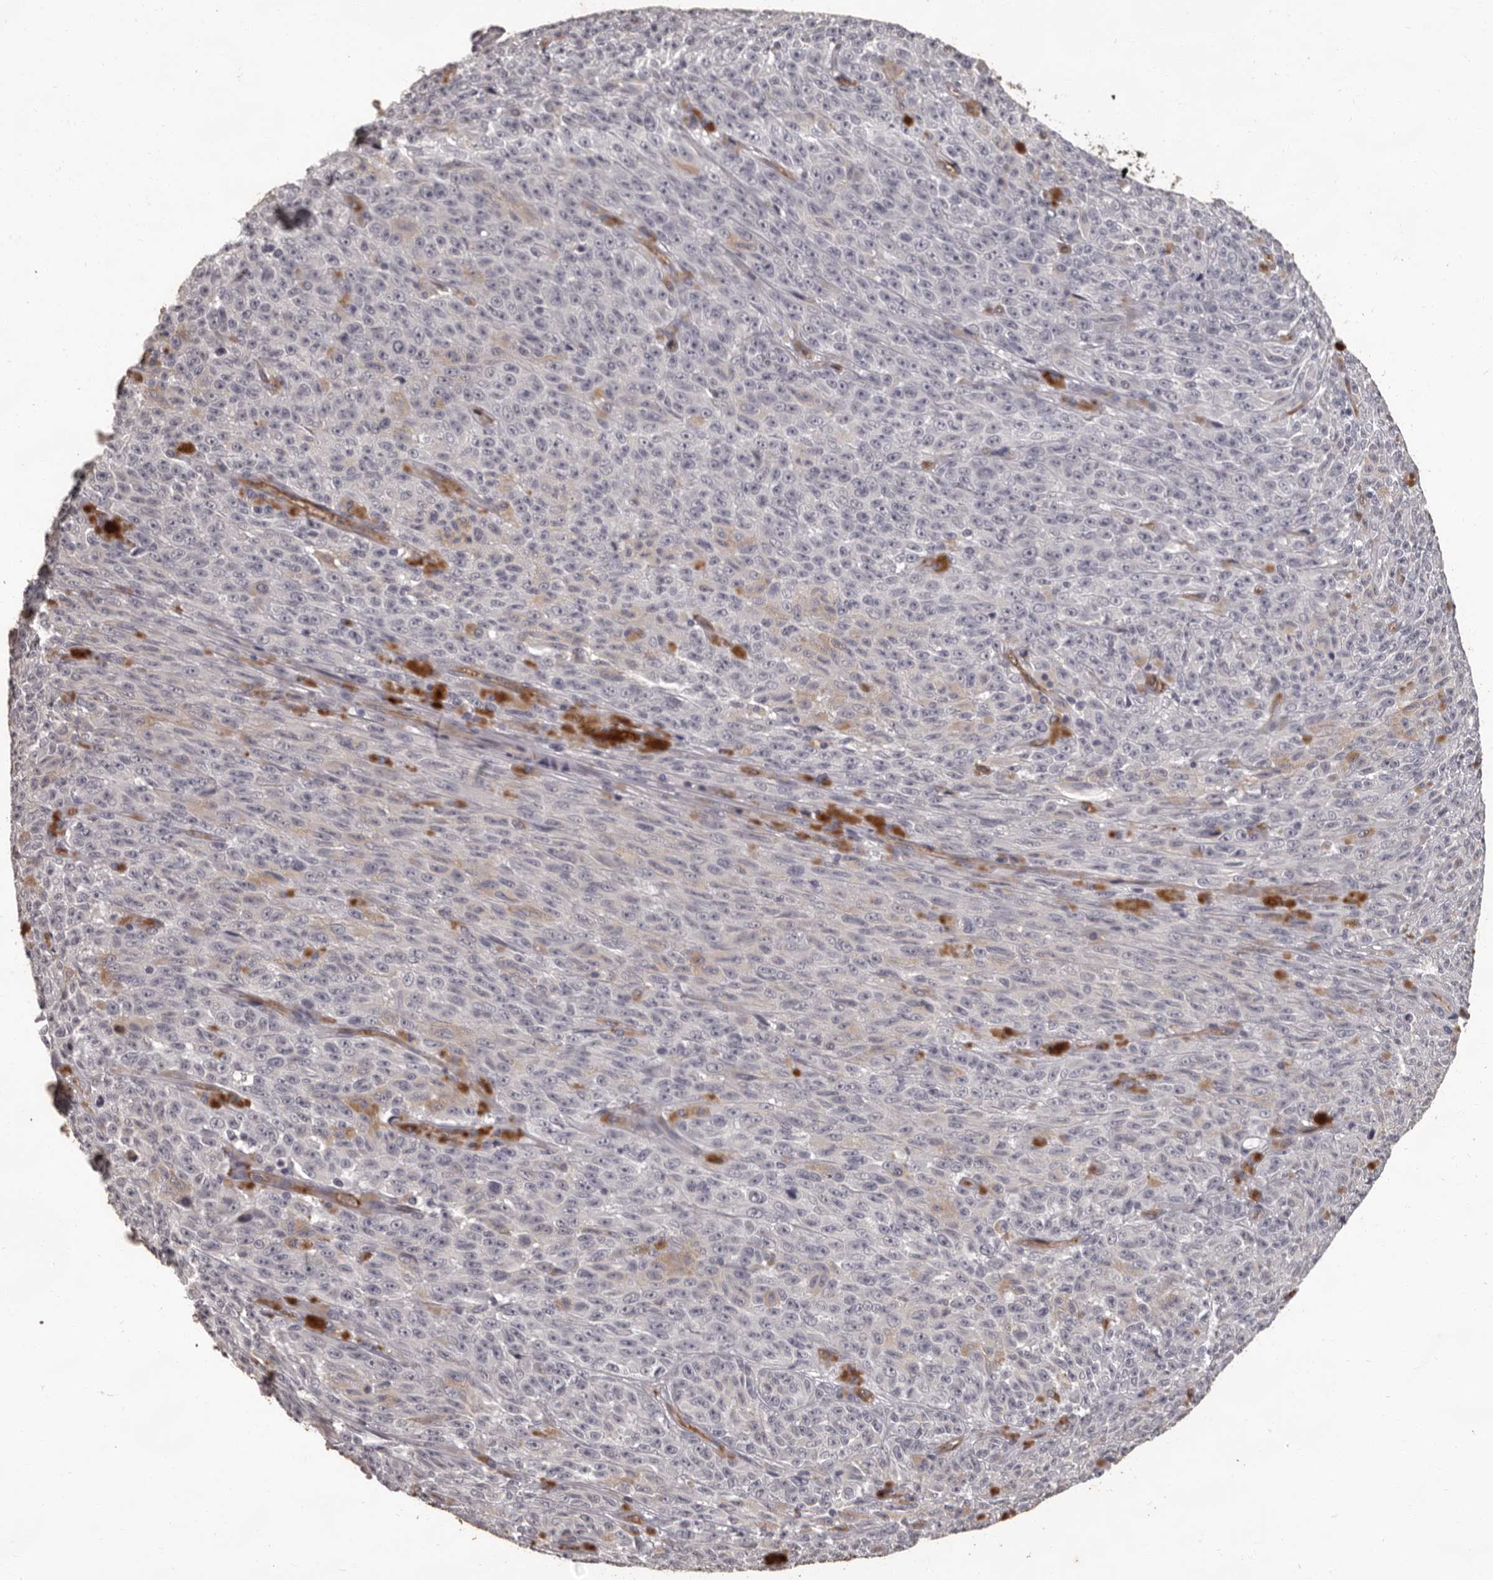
{"staining": {"intensity": "negative", "quantity": "none", "location": "none"}, "tissue": "melanoma", "cell_type": "Tumor cells", "image_type": "cancer", "snomed": [{"axis": "morphology", "description": "Malignant melanoma, NOS"}, {"axis": "topography", "description": "Skin"}], "caption": "High power microscopy image of an immunohistochemistry image of malignant melanoma, revealing no significant positivity in tumor cells.", "gene": "GPR78", "patient": {"sex": "female", "age": 82}}